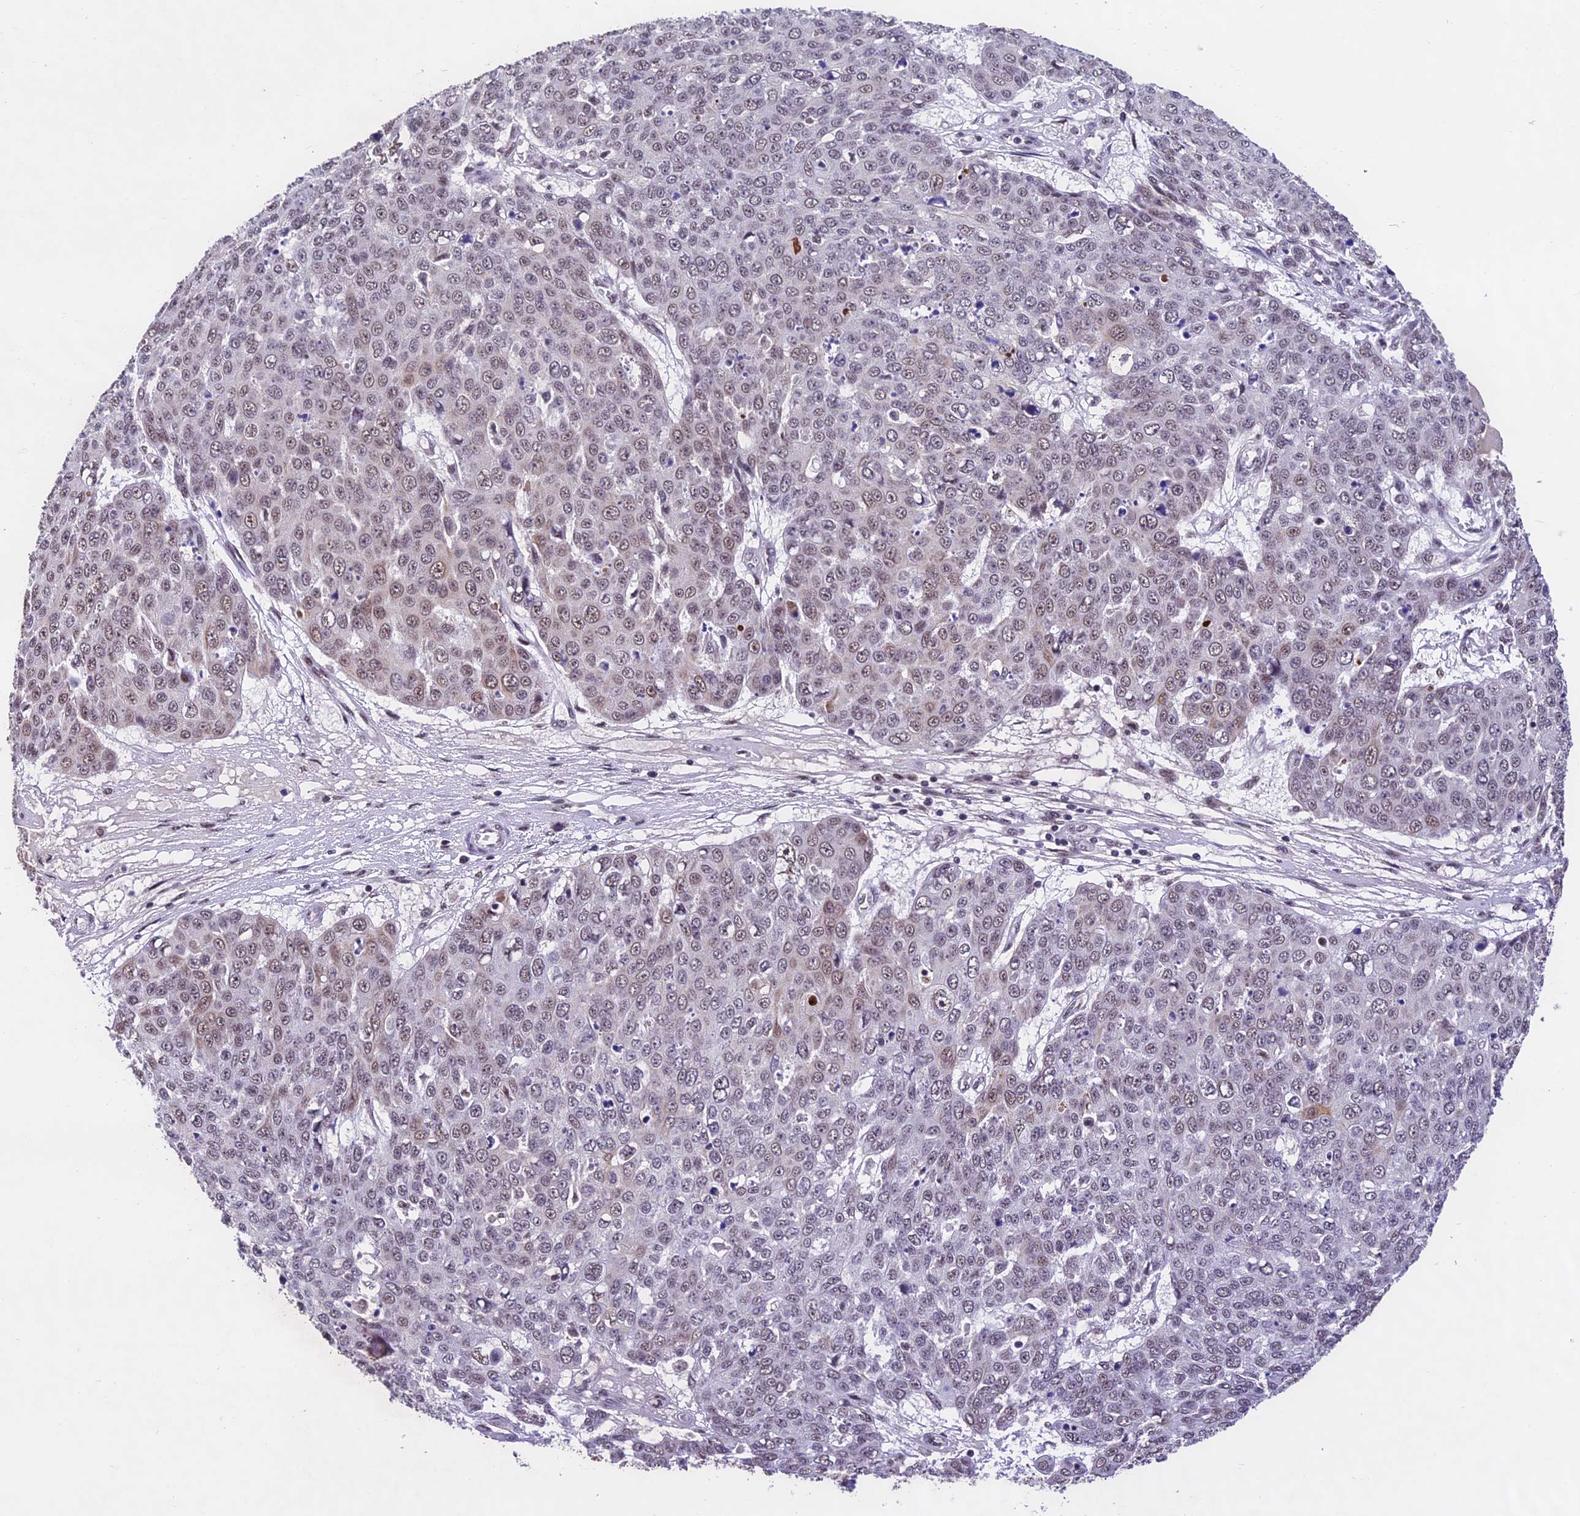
{"staining": {"intensity": "weak", "quantity": "25%-75%", "location": "nuclear"}, "tissue": "skin cancer", "cell_type": "Tumor cells", "image_type": "cancer", "snomed": [{"axis": "morphology", "description": "Normal tissue, NOS"}, {"axis": "morphology", "description": "Squamous cell carcinoma, NOS"}, {"axis": "topography", "description": "Skin"}], "caption": "This image demonstrates skin cancer stained with immunohistochemistry (IHC) to label a protein in brown. The nuclear of tumor cells show weak positivity for the protein. Nuclei are counter-stained blue.", "gene": "CARS2", "patient": {"sex": "male", "age": 72}}